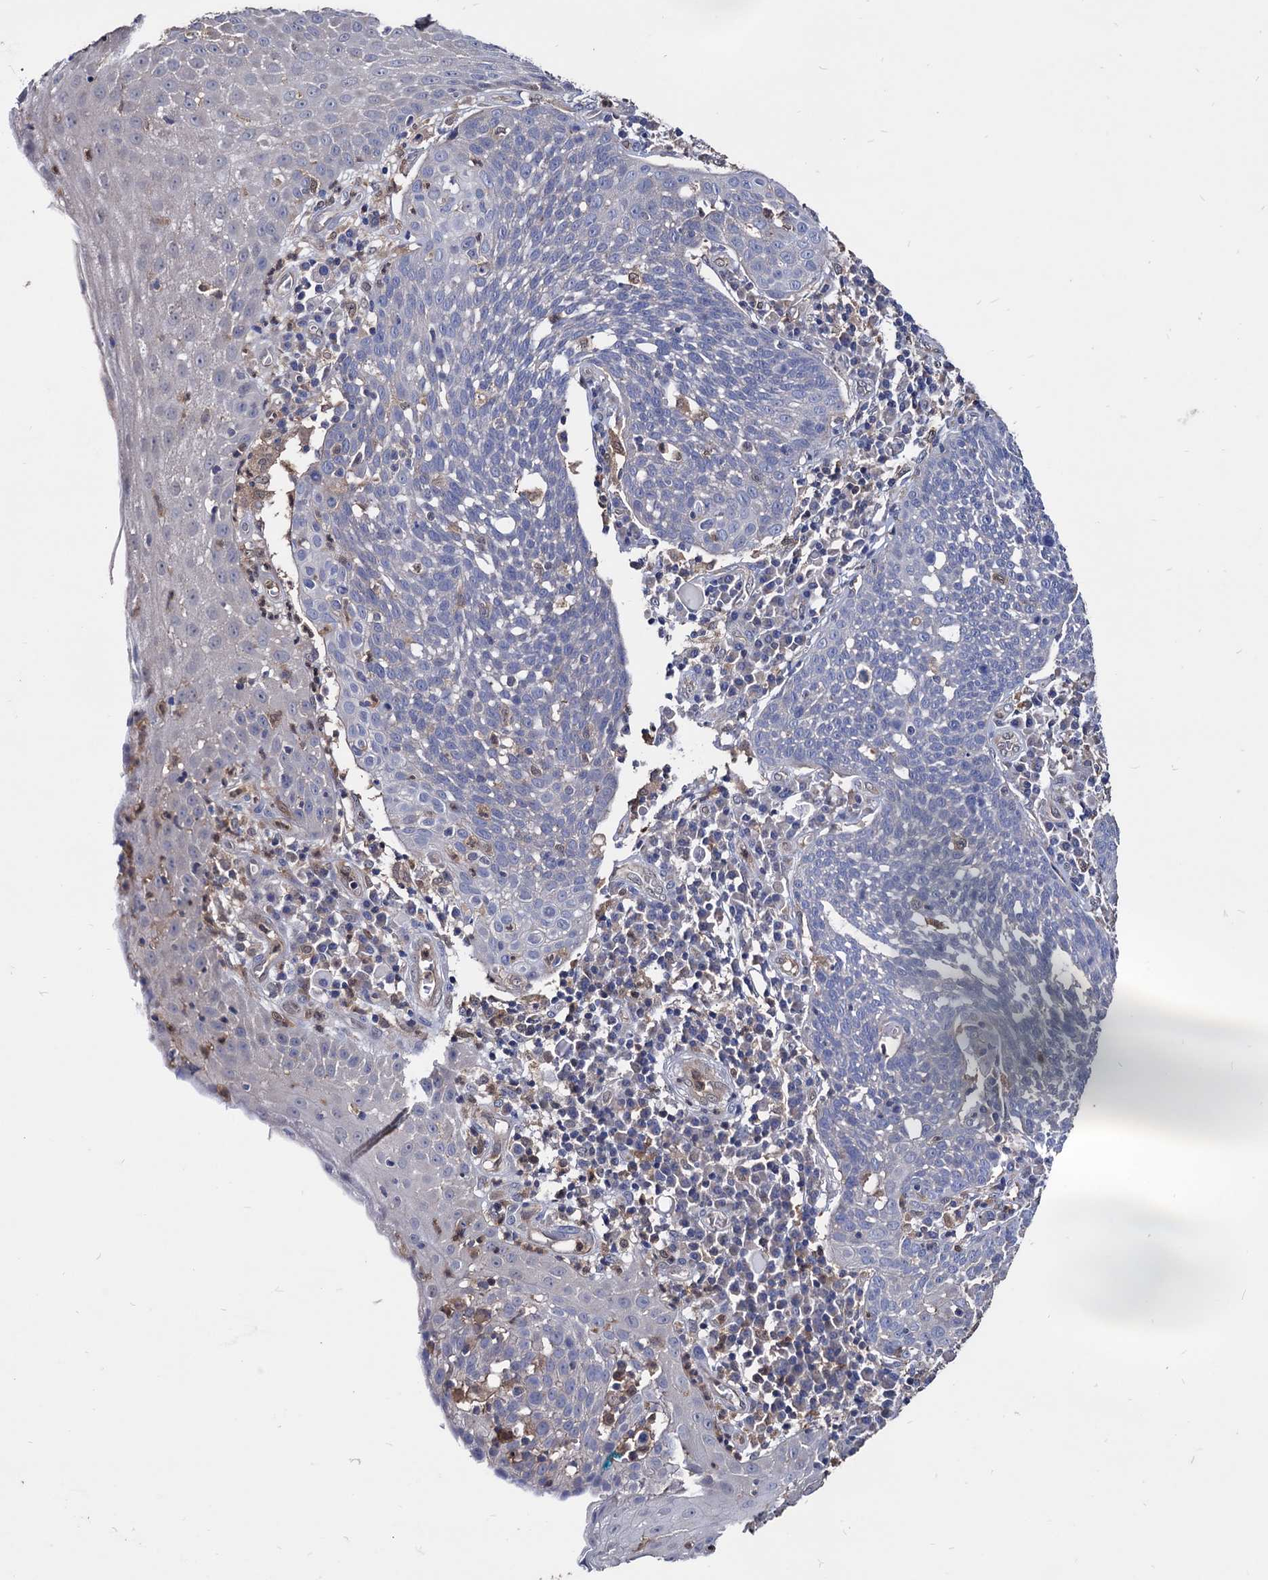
{"staining": {"intensity": "negative", "quantity": "none", "location": "none"}, "tissue": "cervical cancer", "cell_type": "Tumor cells", "image_type": "cancer", "snomed": [{"axis": "morphology", "description": "Squamous cell carcinoma, NOS"}, {"axis": "topography", "description": "Cervix"}], "caption": "This histopathology image is of squamous cell carcinoma (cervical) stained with IHC to label a protein in brown with the nuclei are counter-stained blue. There is no expression in tumor cells. Brightfield microscopy of IHC stained with DAB (3,3'-diaminobenzidine) (brown) and hematoxylin (blue), captured at high magnification.", "gene": "CPPED1", "patient": {"sex": "female", "age": 34}}